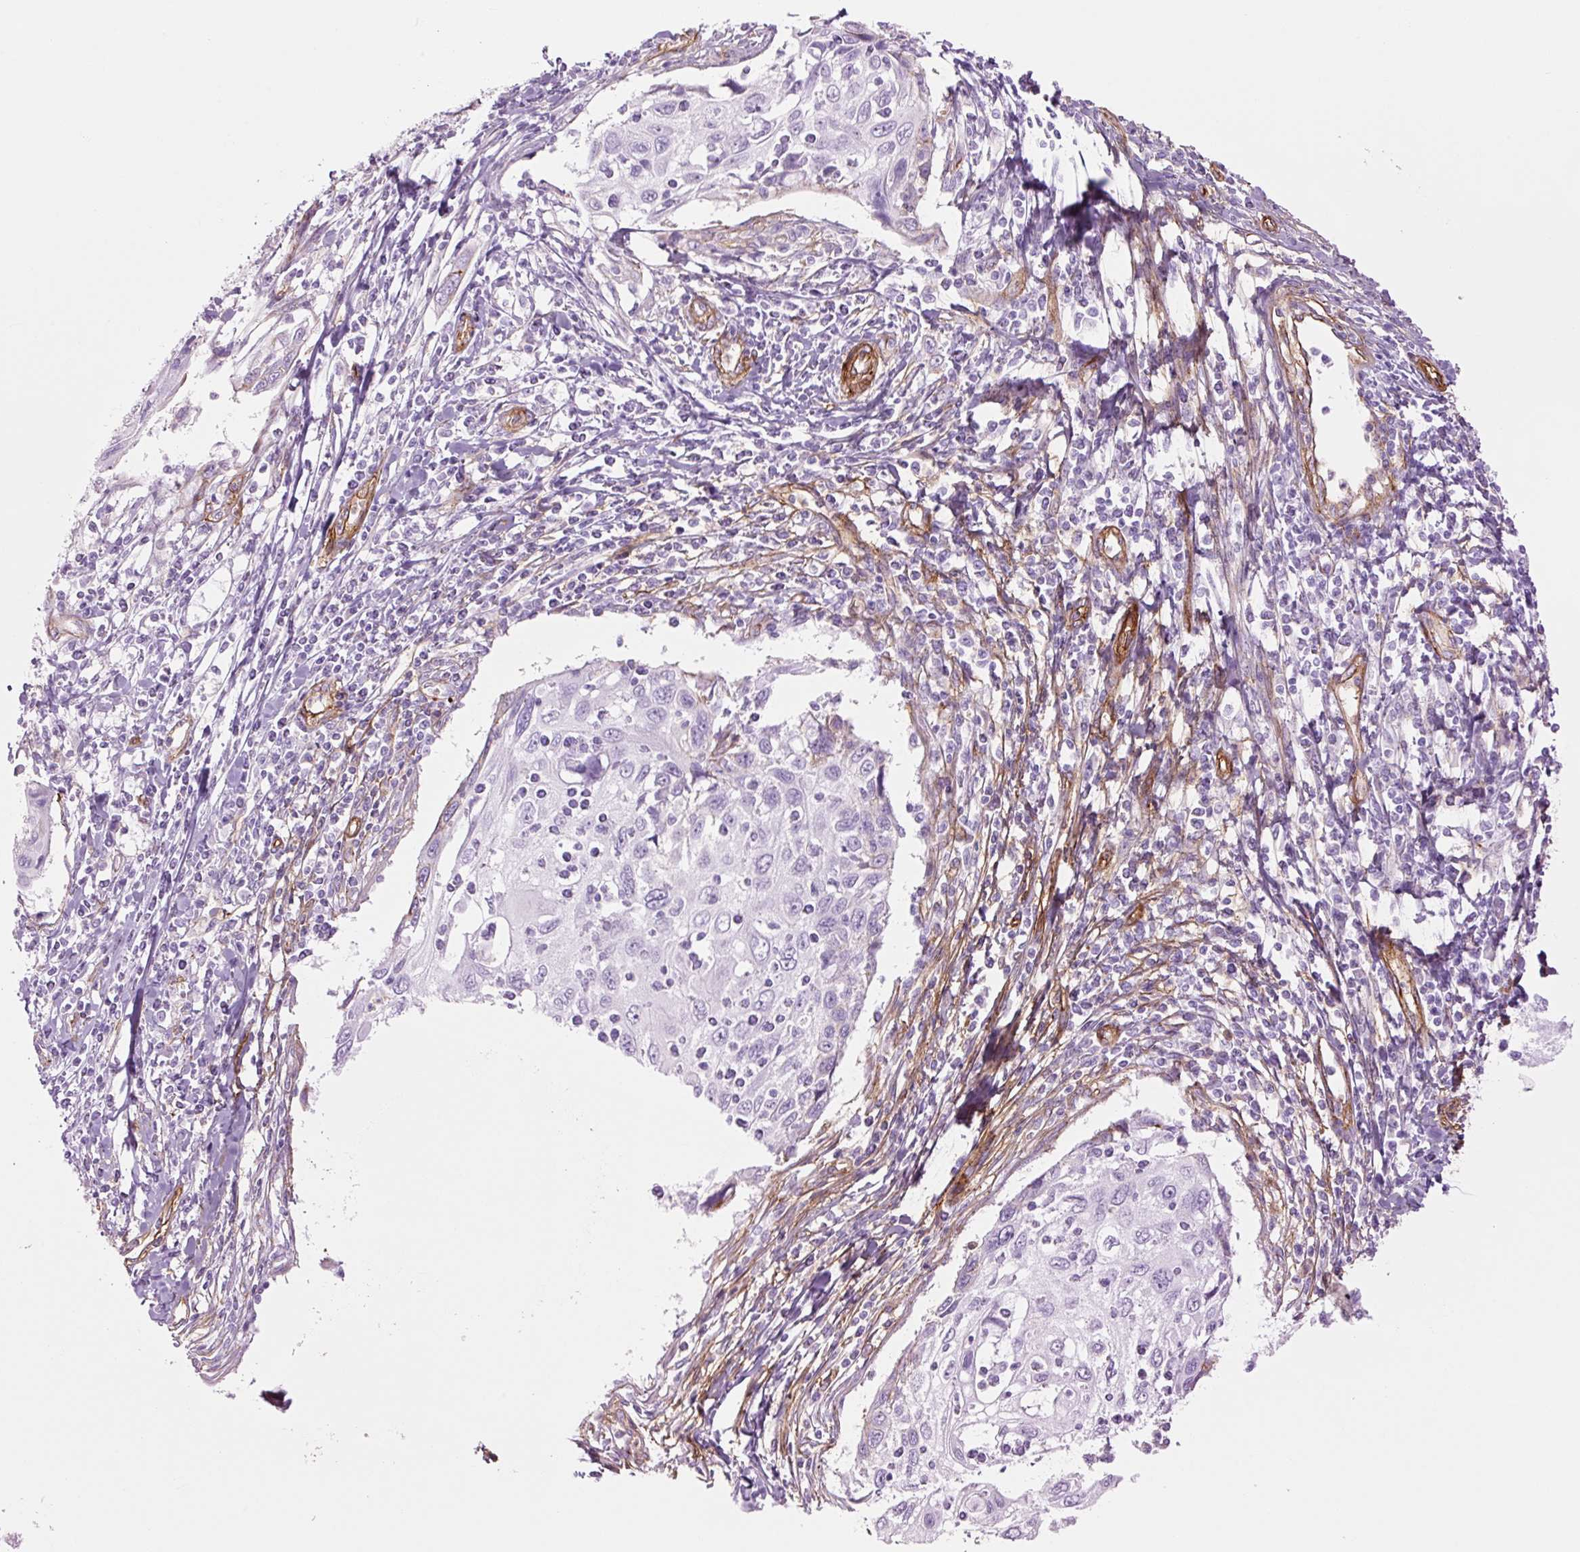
{"staining": {"intensity": "negative", "quantity": "none", "location": "none"}, "tissue": "cervical cancer", "cell_type": "Tumor cells", "image_type": "cancer", "snomed": [{"axis": "morphology", "description": "Squamous cell carcinoma, NOS"}, {"axis": "topography", "description": "Cervix"}], "caption": "Immunohistochemistry (IHC) photomicrograph of cervical cancer stained for a protein (brown), which demonstrates no positivity in tumor cells.", "gene": "CAV1", "patient": {"sex": "female", "age": 70}}